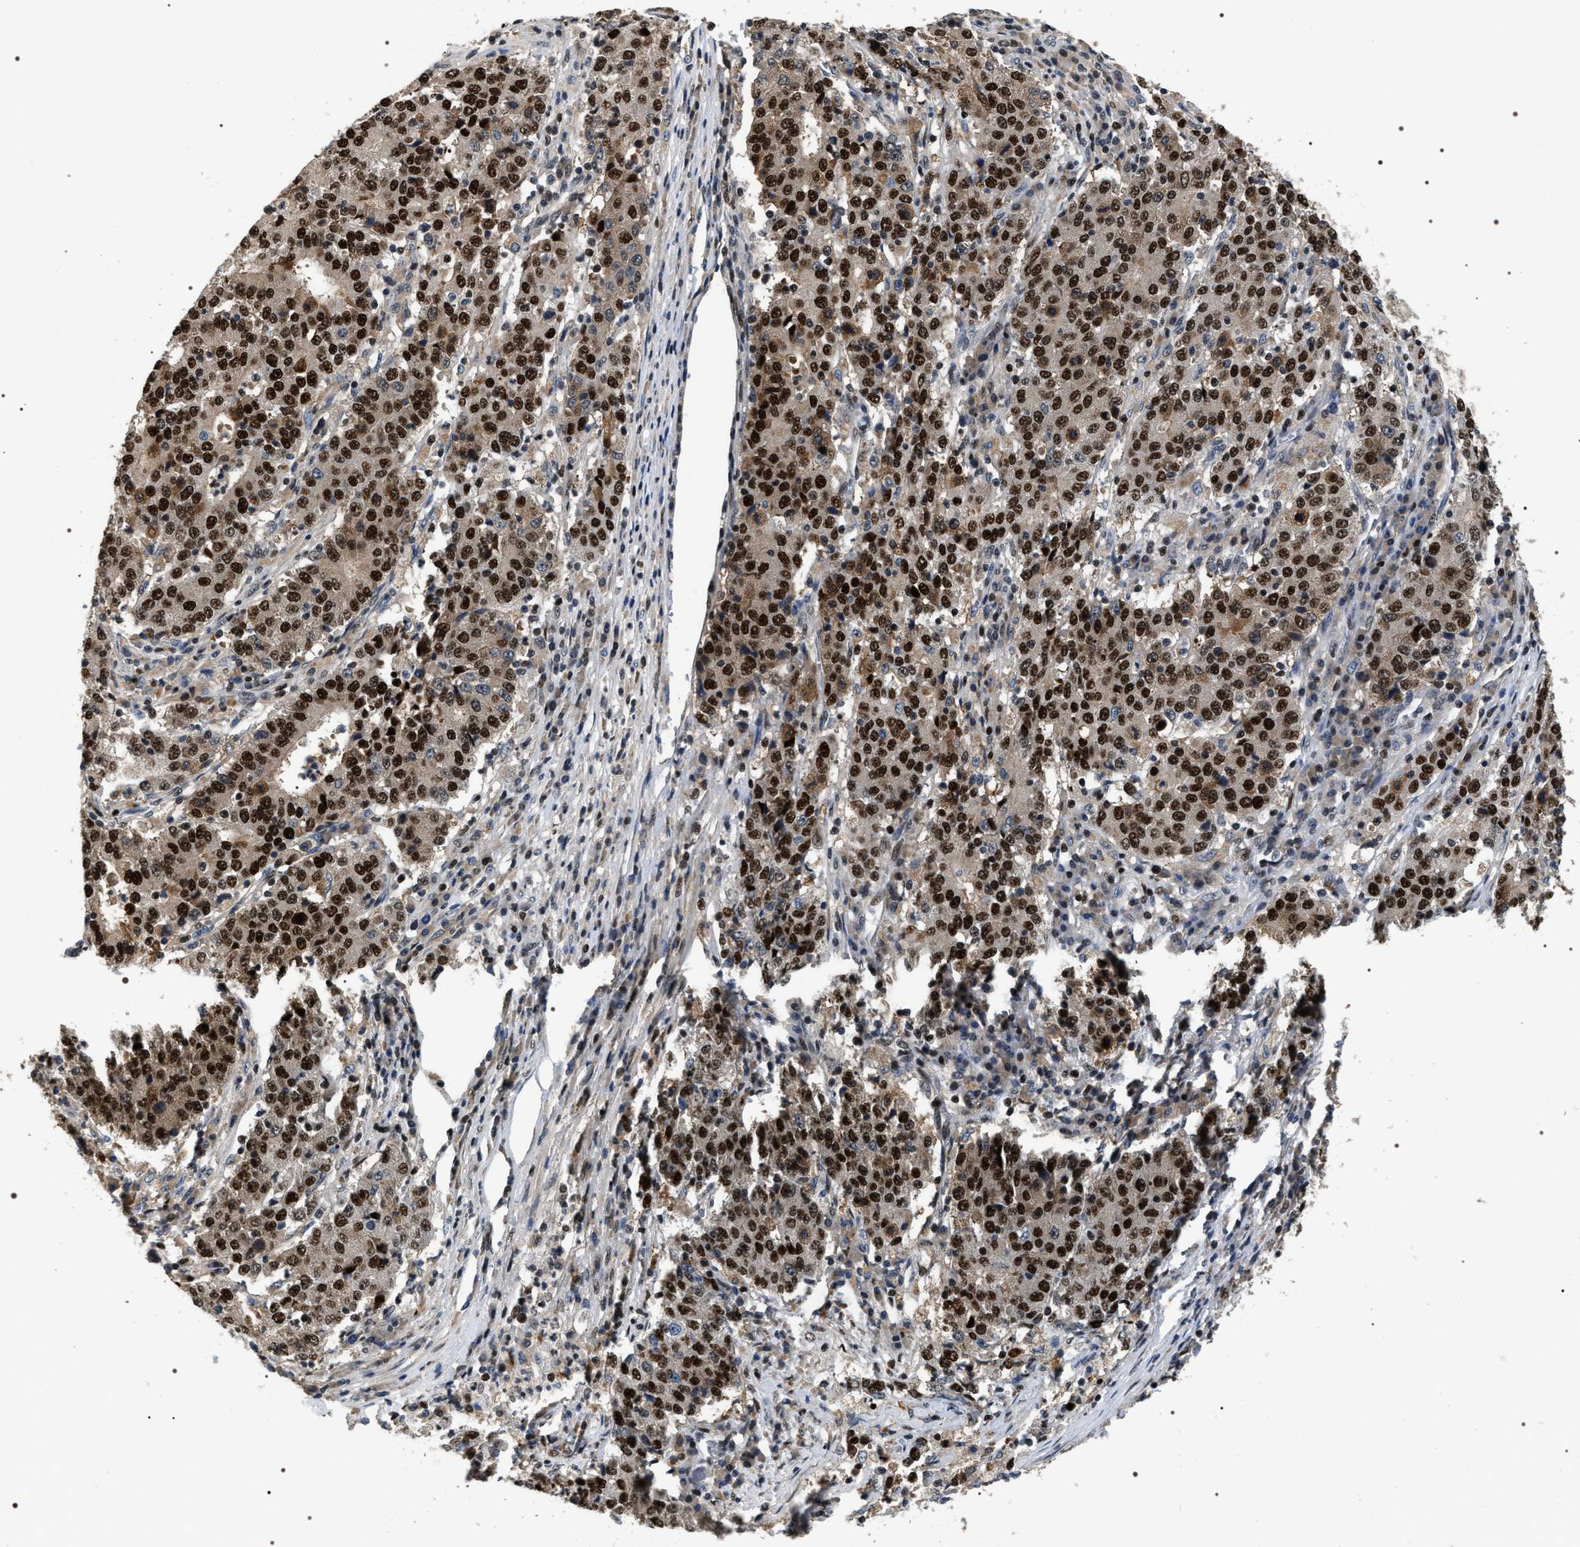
{"staining": {"intensity": "strong", "quantity": ">75%", "location": "nuclear"}, "tissue": "stomach cancer", "cell_type": "Tumor cells", "image_type": "cancer", "snomed": [{"axis": "morphology", "description": "Adenocarcinoma, NOS"}, {"axis": "topography", "description": "Stomach"}], "caption": "Protein analysis of adenocarcinoma (stomach) tissue reveals strong nuclear expression in approximately >75% of tumor cells. The protein is stained brown, and the nuclei are stained in blue (DAB IHC with brightfield microscopy, high magnification).", "gene": "C7orf25", "patient": {"sex": "male", "age": 59}}